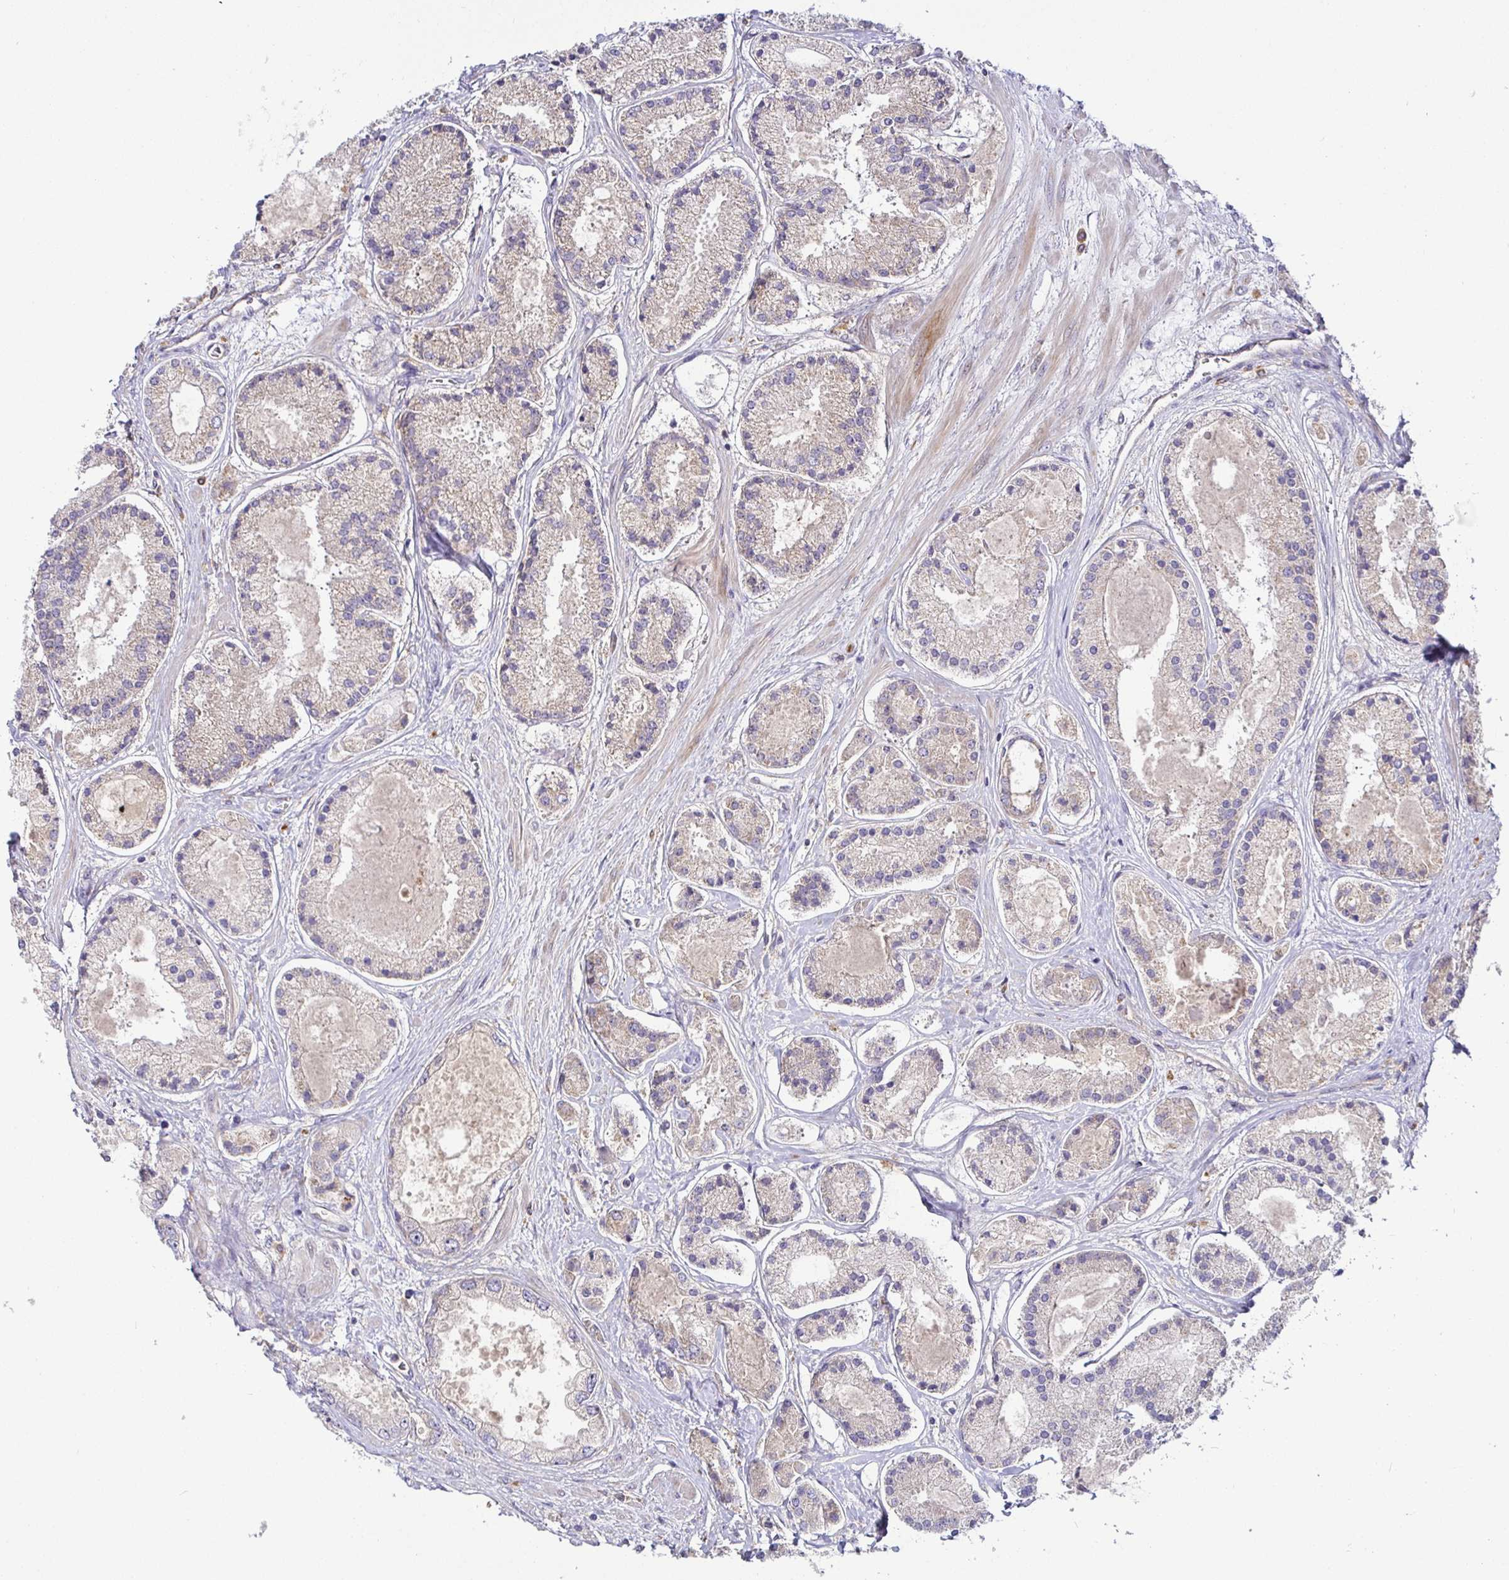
{"staining": {"intensity": "weak", "quantity": "<25%", "location": "cytoplasmic/membranous"}, "tissue": "prostate cancer", "cell_type": "Tumor cells", "image_type": "cancer", "snomed": [{"axis": "morphology", "description": "Adenocarcinoma, High grade"}, {"axis": "topography", "description": "Prostate"}], "caption": "The IHC image has no significant positivity in tumor cells of prostate high-grade adenocarcinoma tissue. Nuclei are stained in blue.", "gene": "SNX8", "patient": {"sex": "male", "age": 67}}